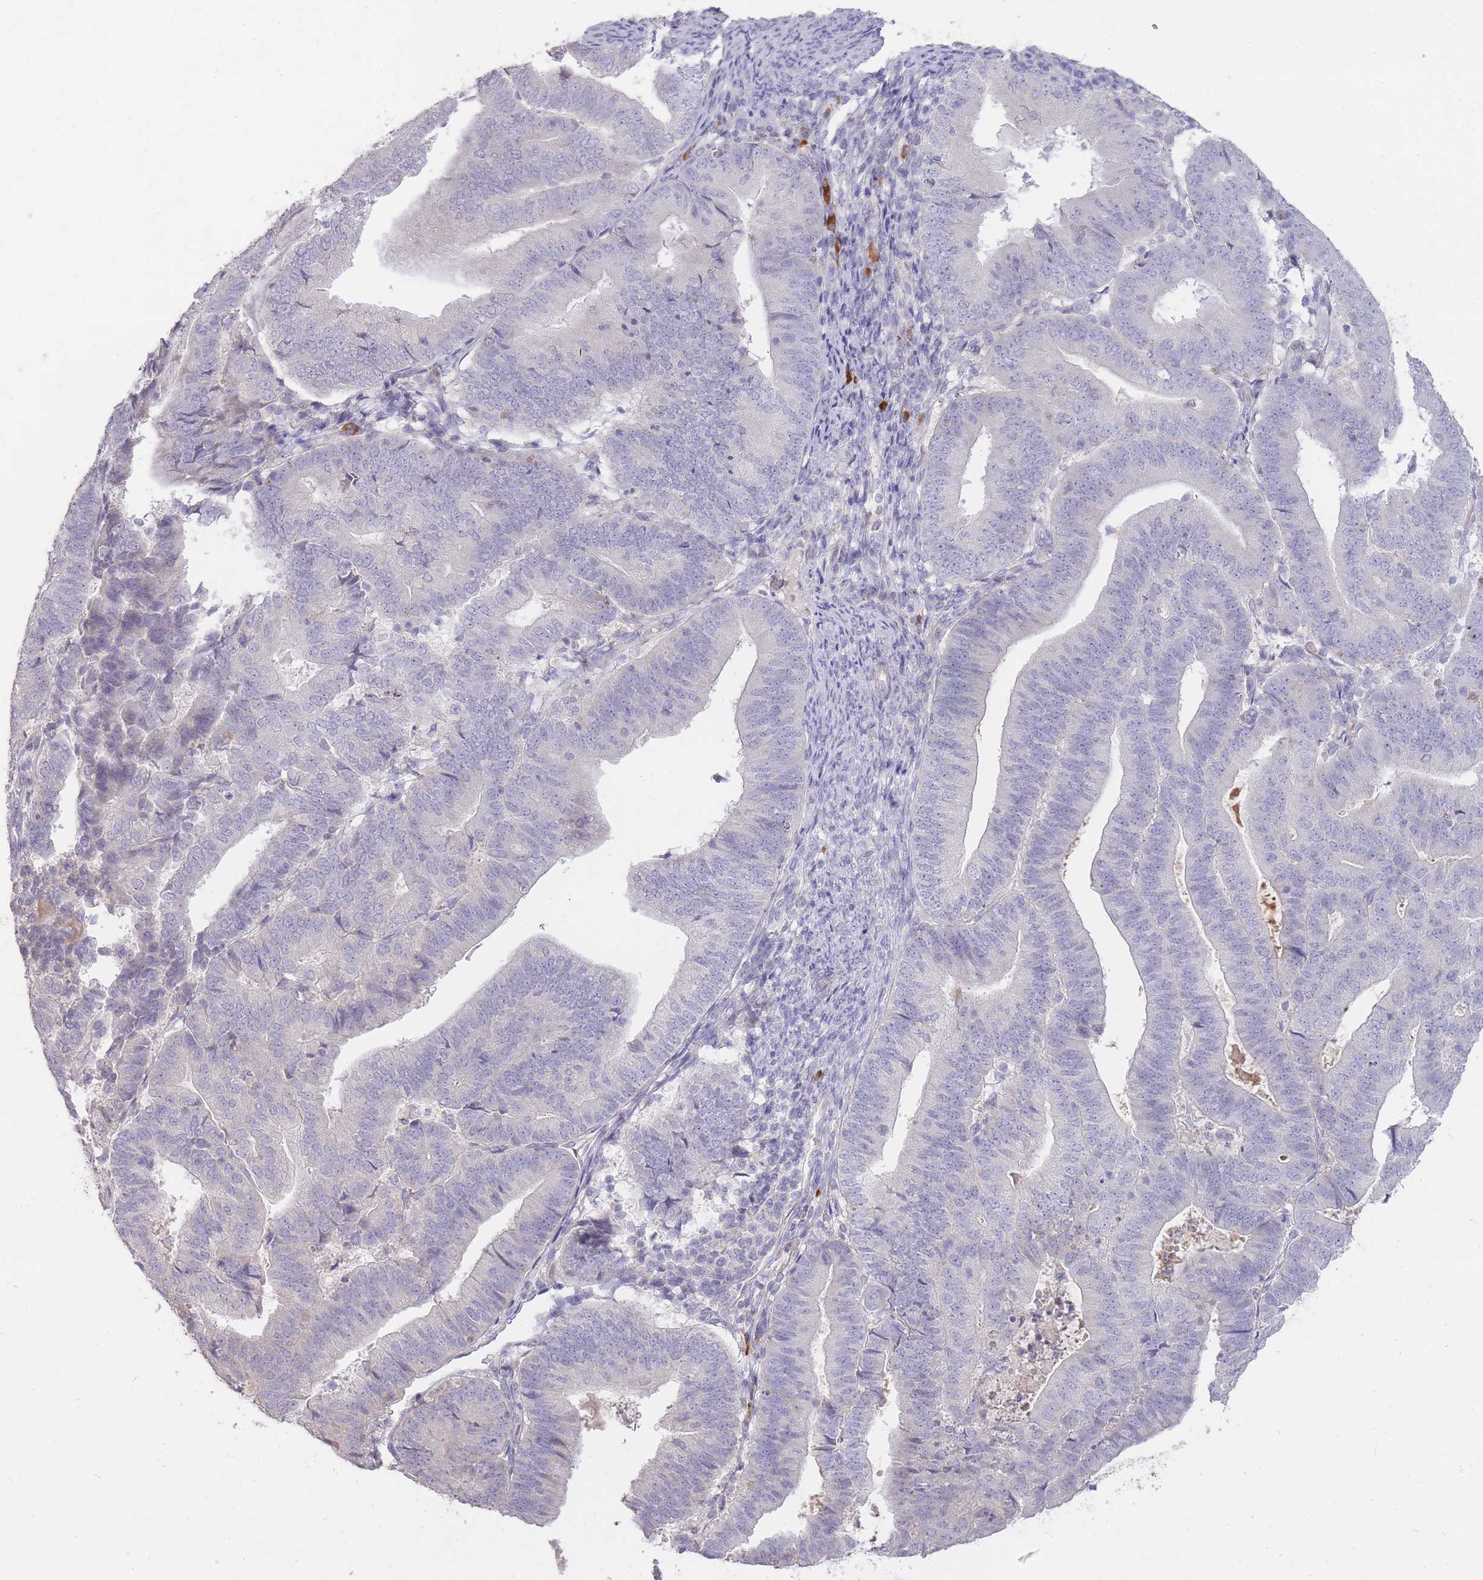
{"staining": {"intensity": "negative", "quantity": "none", "location": "none"}, "tissue": "endometrial cancer", "cell_type": "Tumor cells", "image_type": "cancer", "snomed": [{"axis": "morphology", "description": "Adenocarcinoma, NOS"}, {"axis": "topography", "description": "Endometrium"}], "caption": "This is an immunohistochemistry micrograph of human endometrial cancer. There is no staining in tumor cells.", "gene": "FRG2C", "patient": {"sex": "female", "age": 70}}